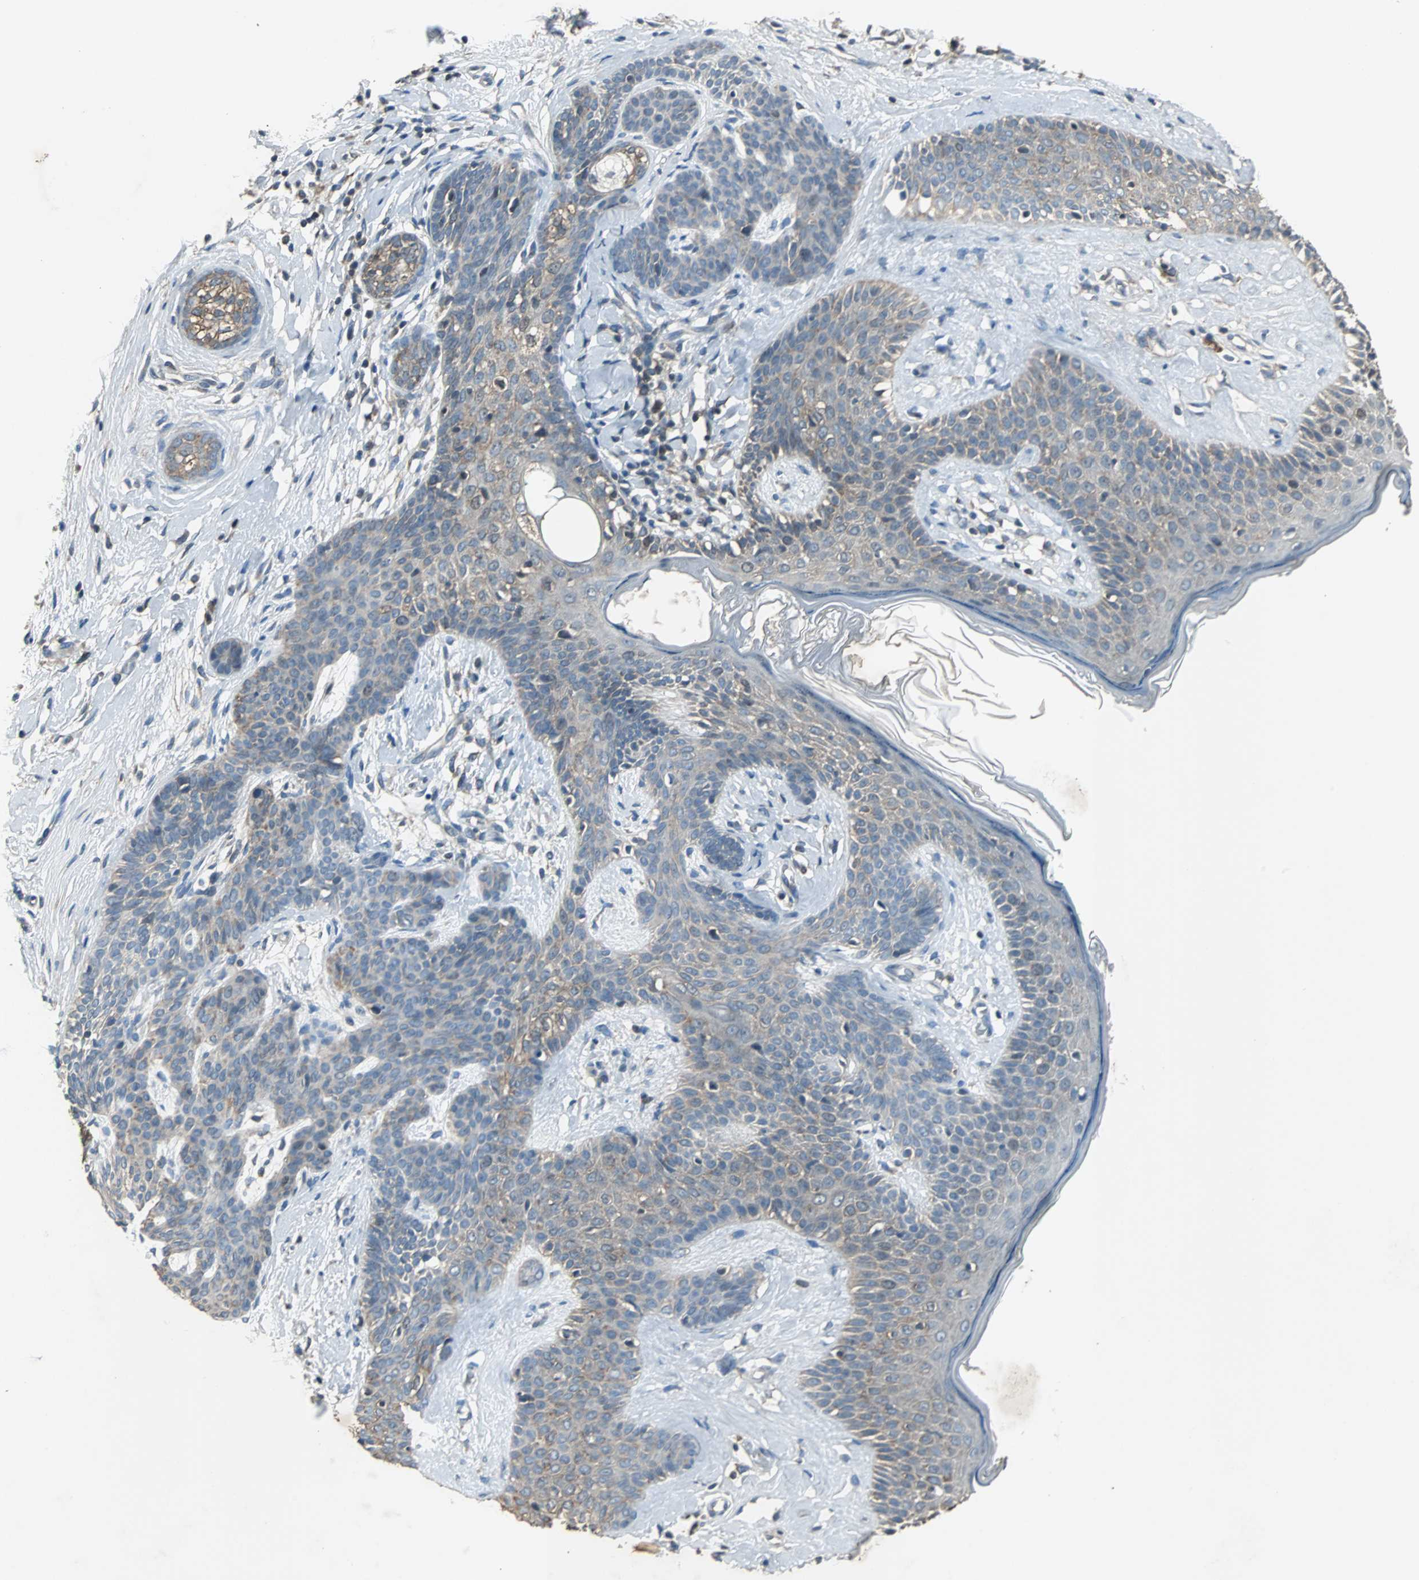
{"staining": {"intensity": "weak", "quantity": "25%-75%", "location": "cytoplasmic/membranous"}, "tissue": "skin cancer", "cell_type": "Tumor cells", "image_type": "cancer", "snomed": [{"axis": "morphology", "description": "Developmental malformation"}, {"axis": "morphology", "description": "Basal cell carcinoma"}, {"axis": "topography", "description": "Skin"}], "caption": "The histopathology image reveals a brown stain indicating the presence of a protein in the cytoplasmic/membranous of tumor cells in skin basal cell carcinoma.", "gene": "SOS1", "patient": {"sex": "female", "age": 62}}